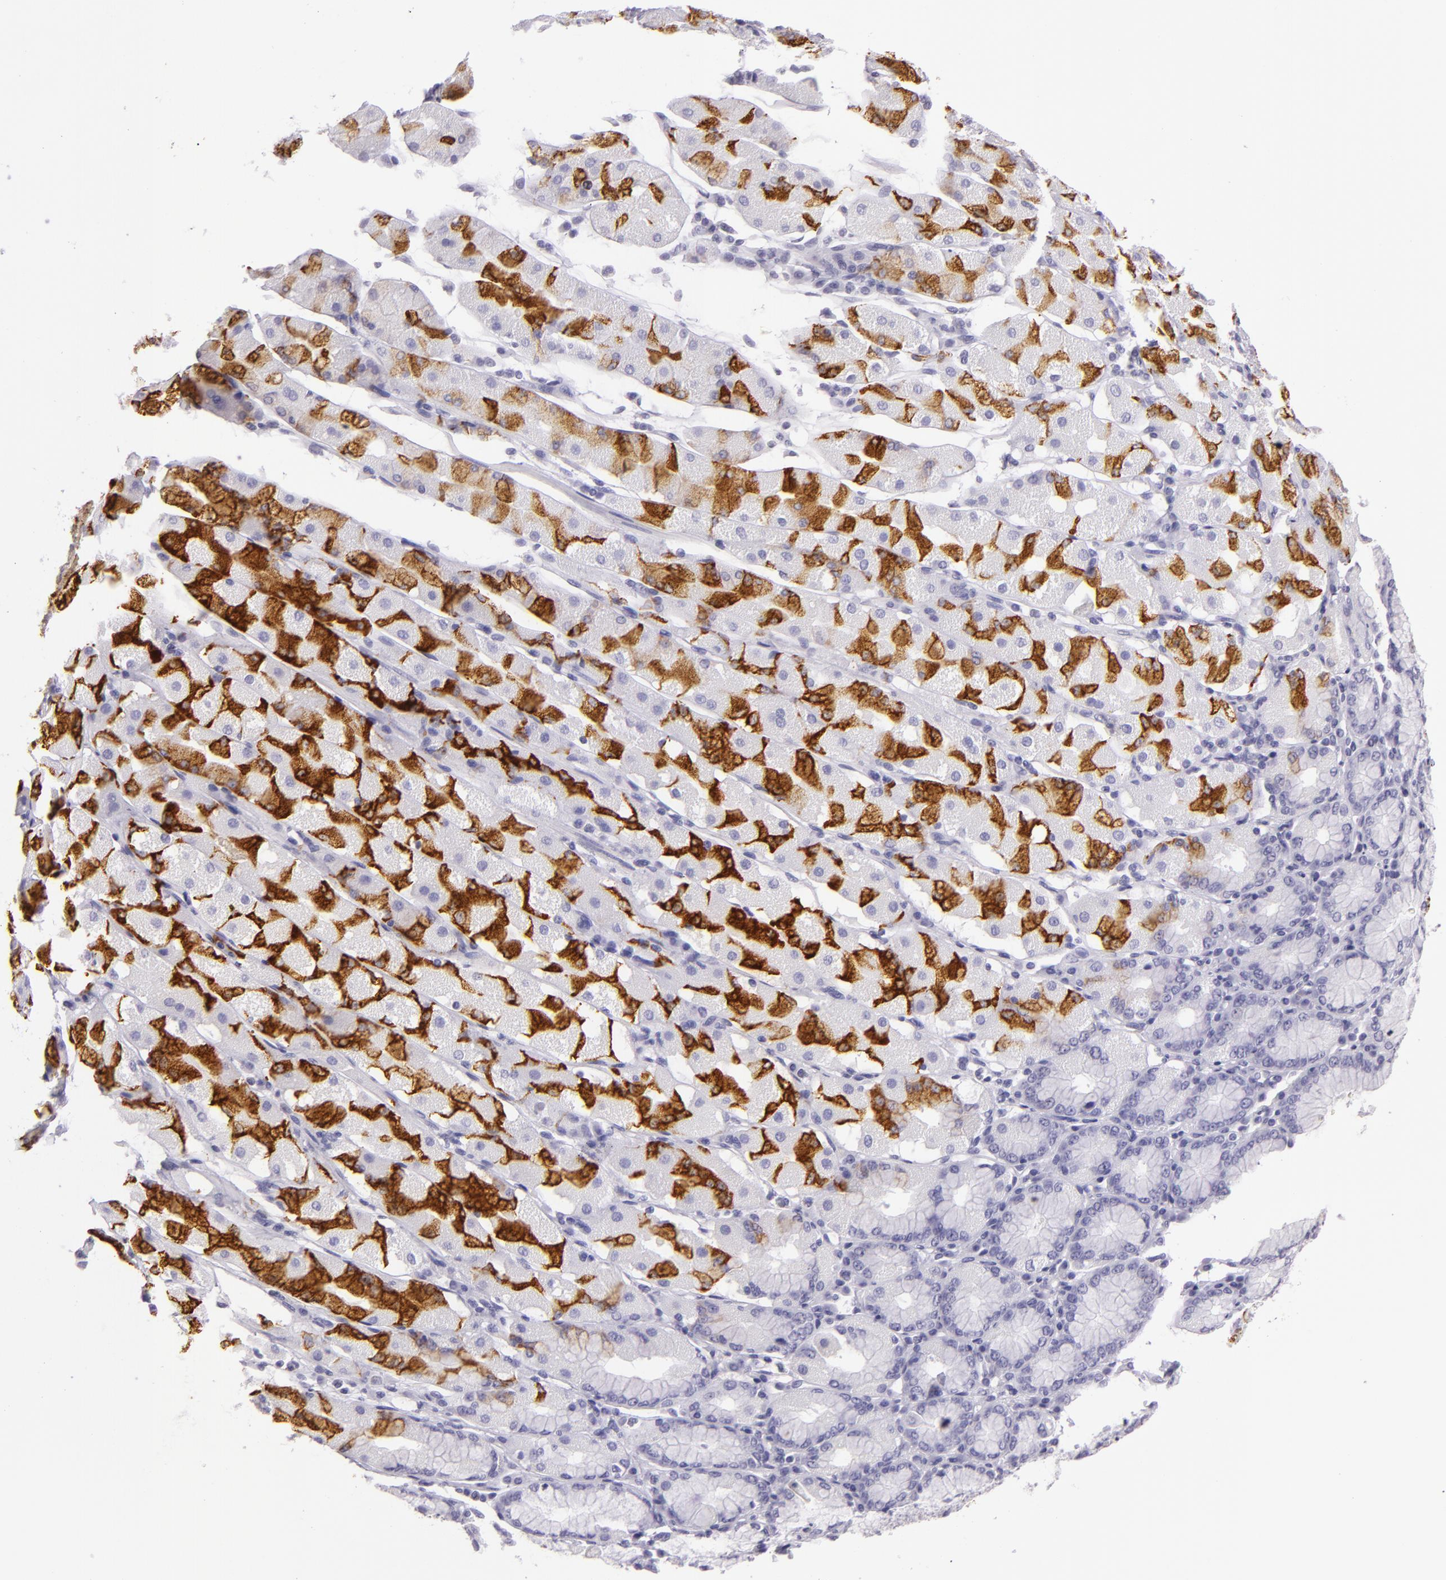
{"staining": {"intensity": "negative", "quantity": "none", "location": "none"}, "tissue": "stomach cancer", "cell_type": "Tumor cells", "image_type": "cancer", "snomed": [{"axis": "morphology", "description": "Adenocarcinoma, NOS"}, {"axis": "topography", "description": "Stomach, upper"}], "caption": "Protein analysis of stomach cancer exhibits no significant positivity in tumor cells.", "gene": "MUC6", "patient": {"sex": "male", "age": 71}}